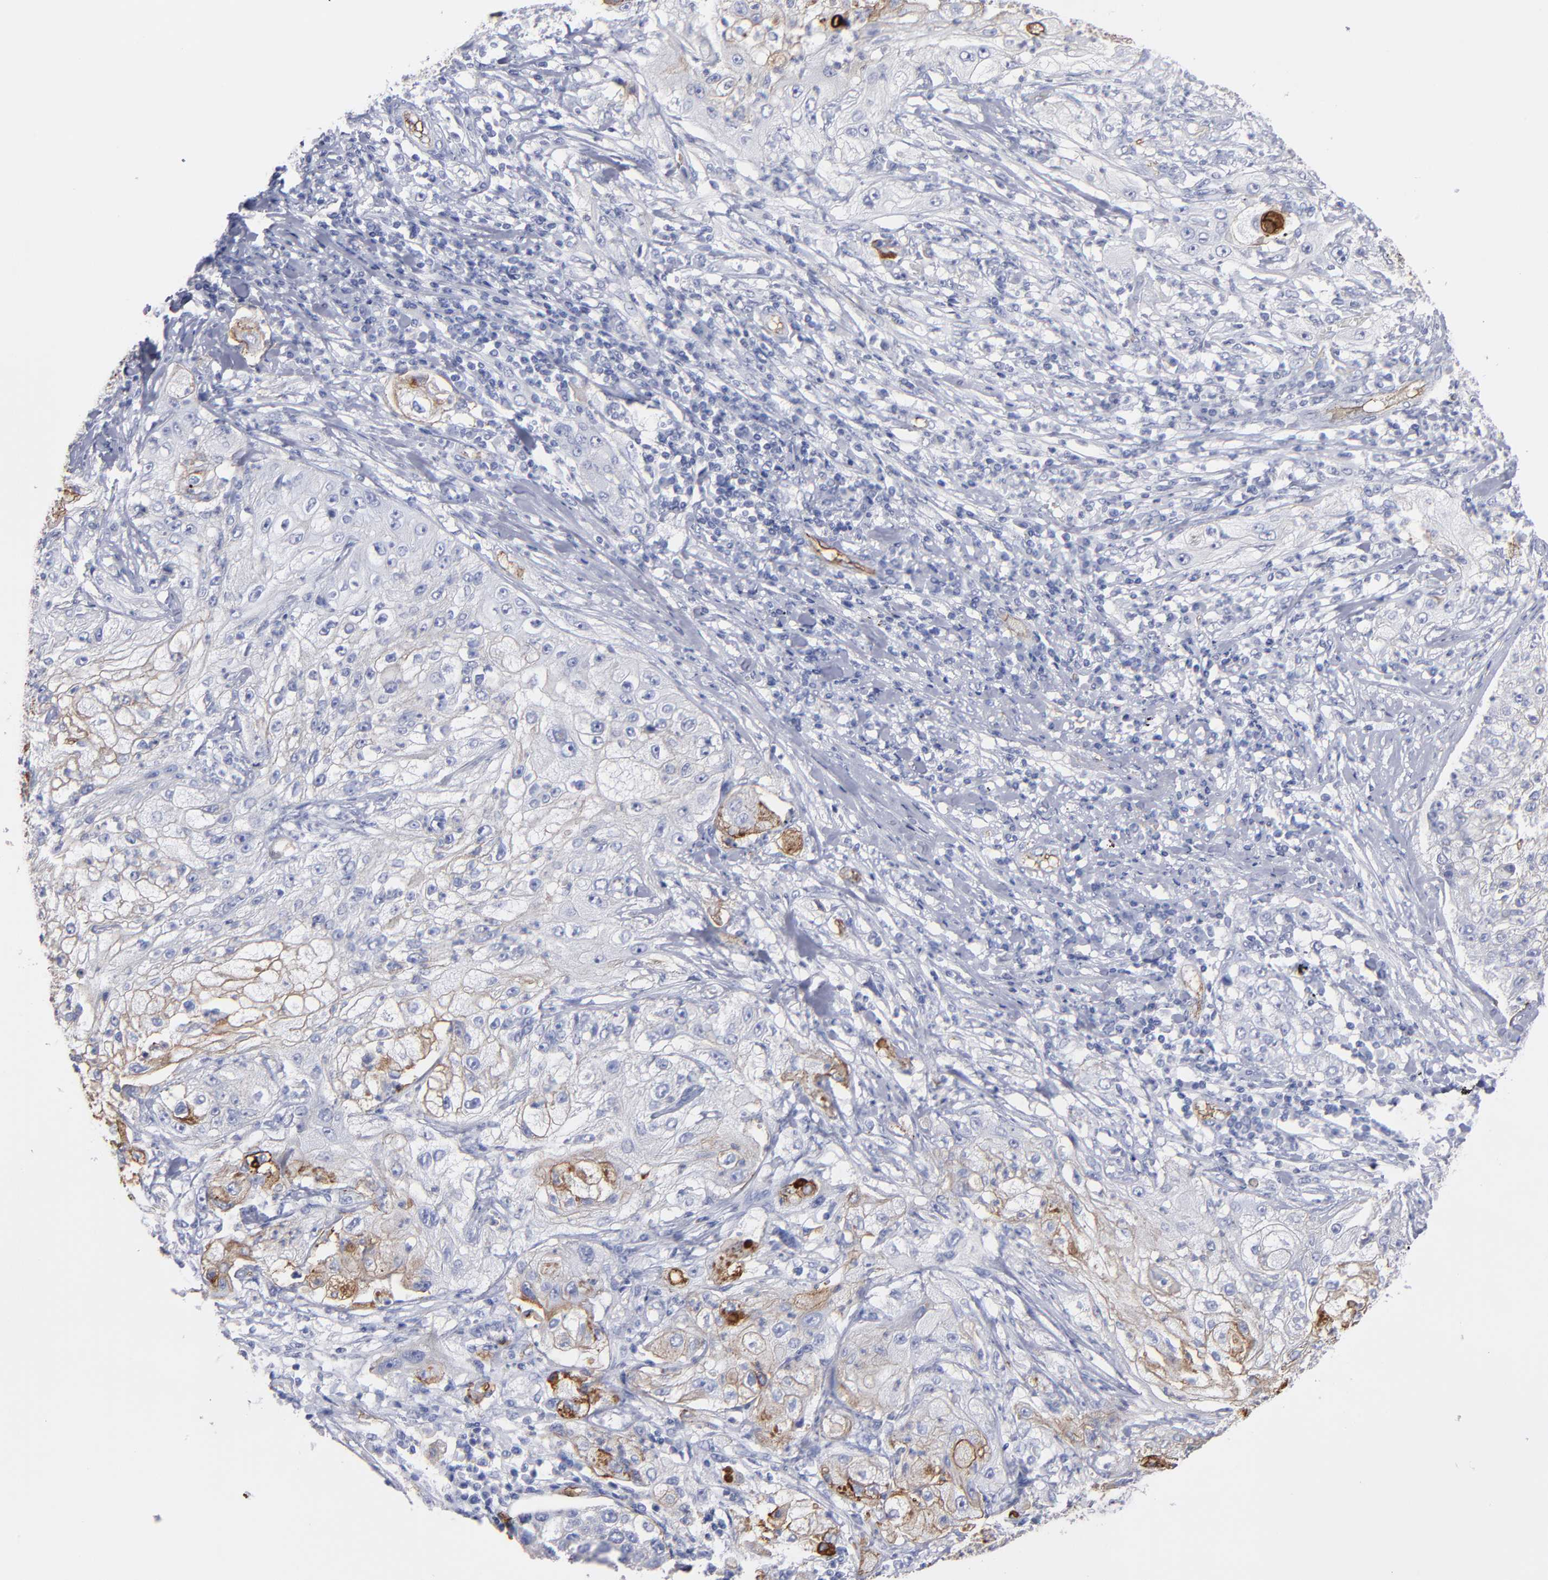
{"staining": {"intensity": "weak", "quantity": "<25%", "location": "cytoplasmic/membranous"}, "tissue": "lung cancer", "cell_type": "Tumor cells", "image_type": "cancer", "snomed": [{"axis": "morphology", "description": "Inflammation, NOS"}, {"axis": "morphology", "description": "Squamous cell carcinoma, NOS"}, {"axis": "topography", "description": "Lymph node"}, {"axis": "topography", "description": "Soft tissue"}, {"axis": "topography", "description": "Lung"}], "caption": "Photomicrograph shows no protein positivity in tumor cells of lung cancer (squamous cell carcinoma) tissue.", "gene": "TM4SF1", "patient": {"sex": "male", "age": 66}}